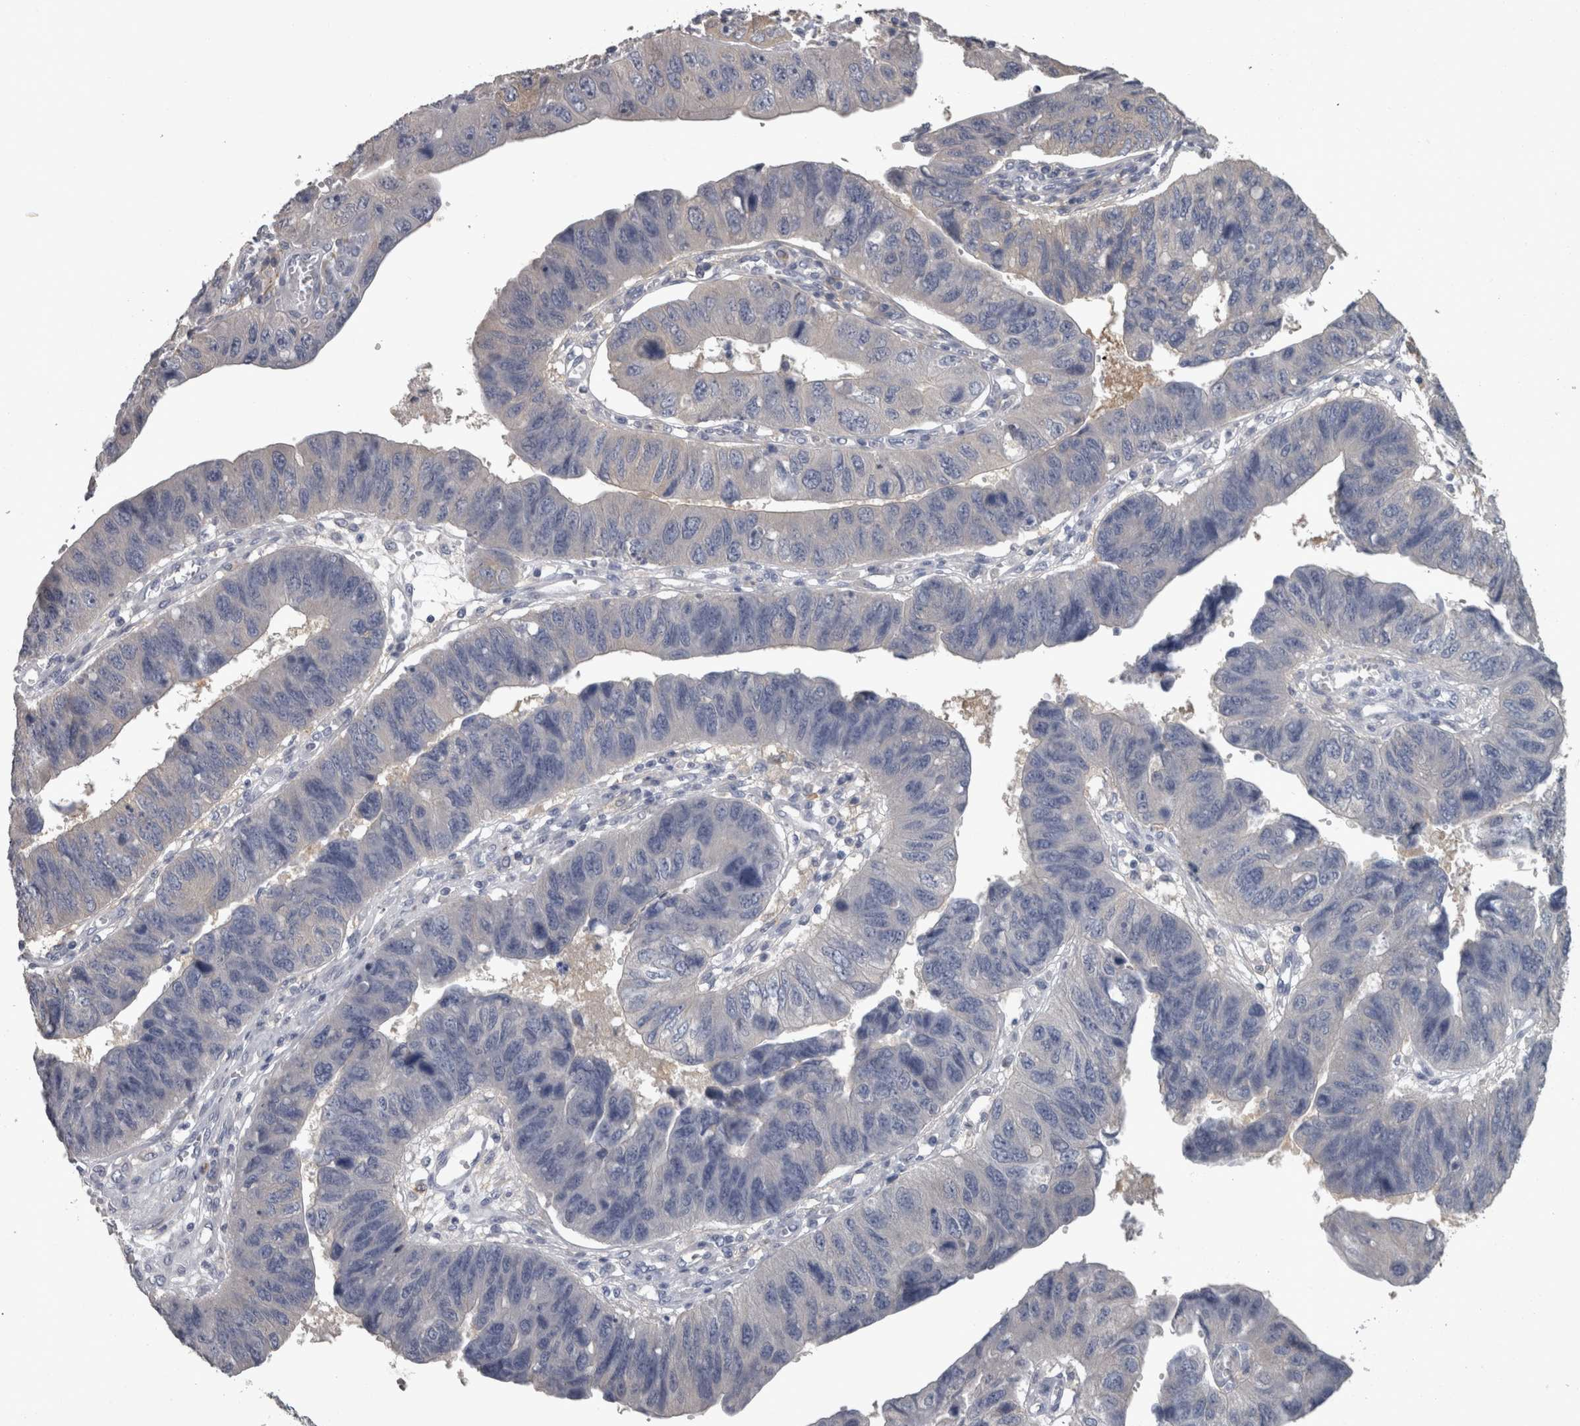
{"staining": {"intensity": "negative", "quantity": "none", "location": "none"}, "tissue": "stomach cancer", "cell_type": "Tumor cells", "image_type": "cancer", "snomed": [{"axis": "morphology", "description": "Adenocarcinoma, NOS"}, {"axis": "topography", "description": "Stomach"}], "caption": "Micrograph shows no significant protein expression in tumor cells of adenocarcinoma (stomach).", "gene": "EFEMP2", "patient": {"sex": "male", "age": 59}}